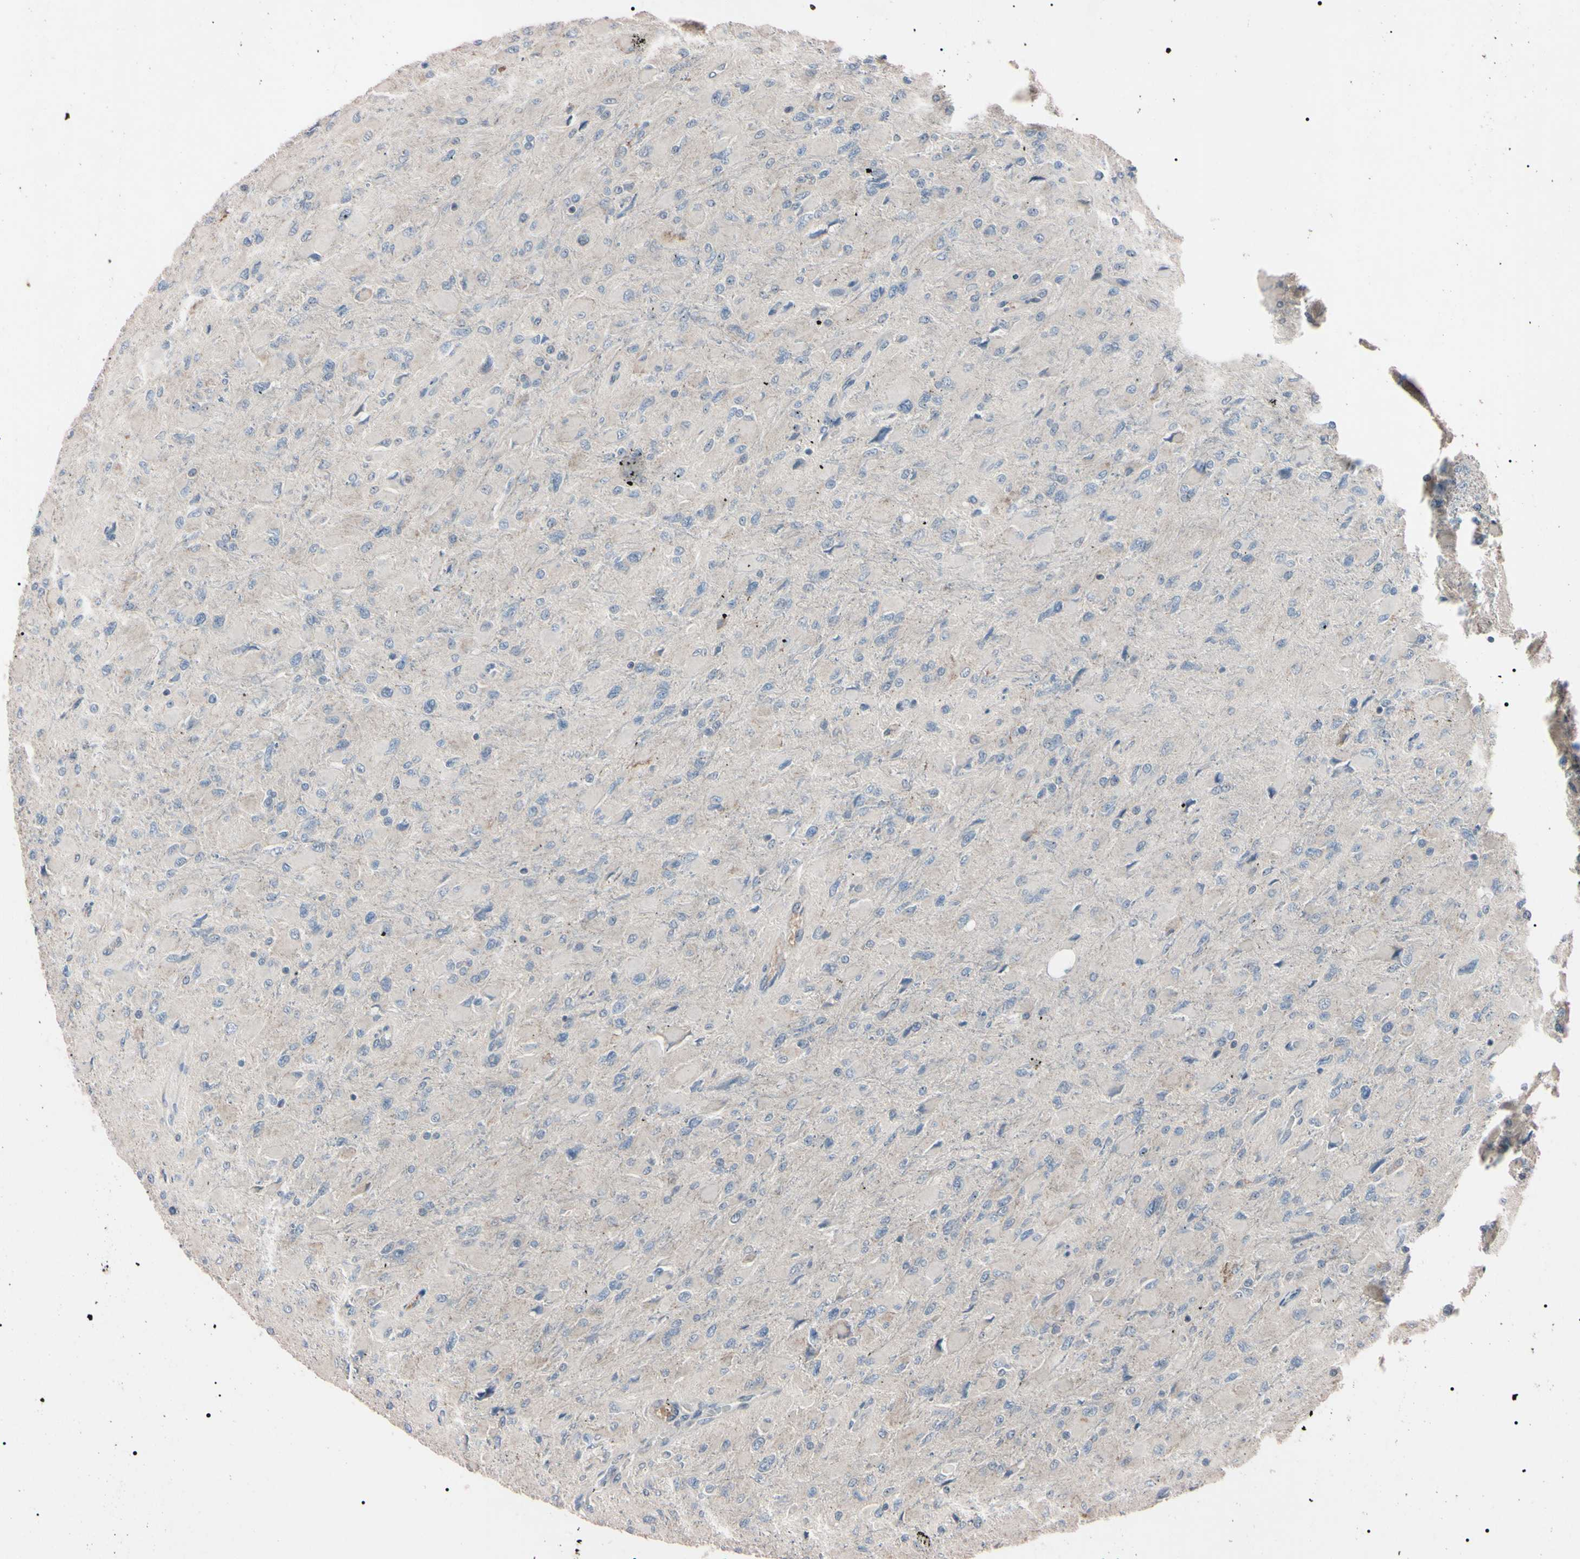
{"staining": {"intensity": "negative", "quantity": "none", "location": "none"}, "tissue": "glioma", "cell_type": "Tumor cells", "image_type": "cancer", "snomed": [{"axis": "morphology", "description": "Glioma, malignant, High grade"}, {"axis": "topography", "description": "Cerebral cortex"}], "caption": "High-grade glioma (malignant) stained for a protein using immunohistochemistry (IHC) displays no expression tumor cells.", "gene": "TRAF5", "patient": {"sex": "female", "age": 36}}